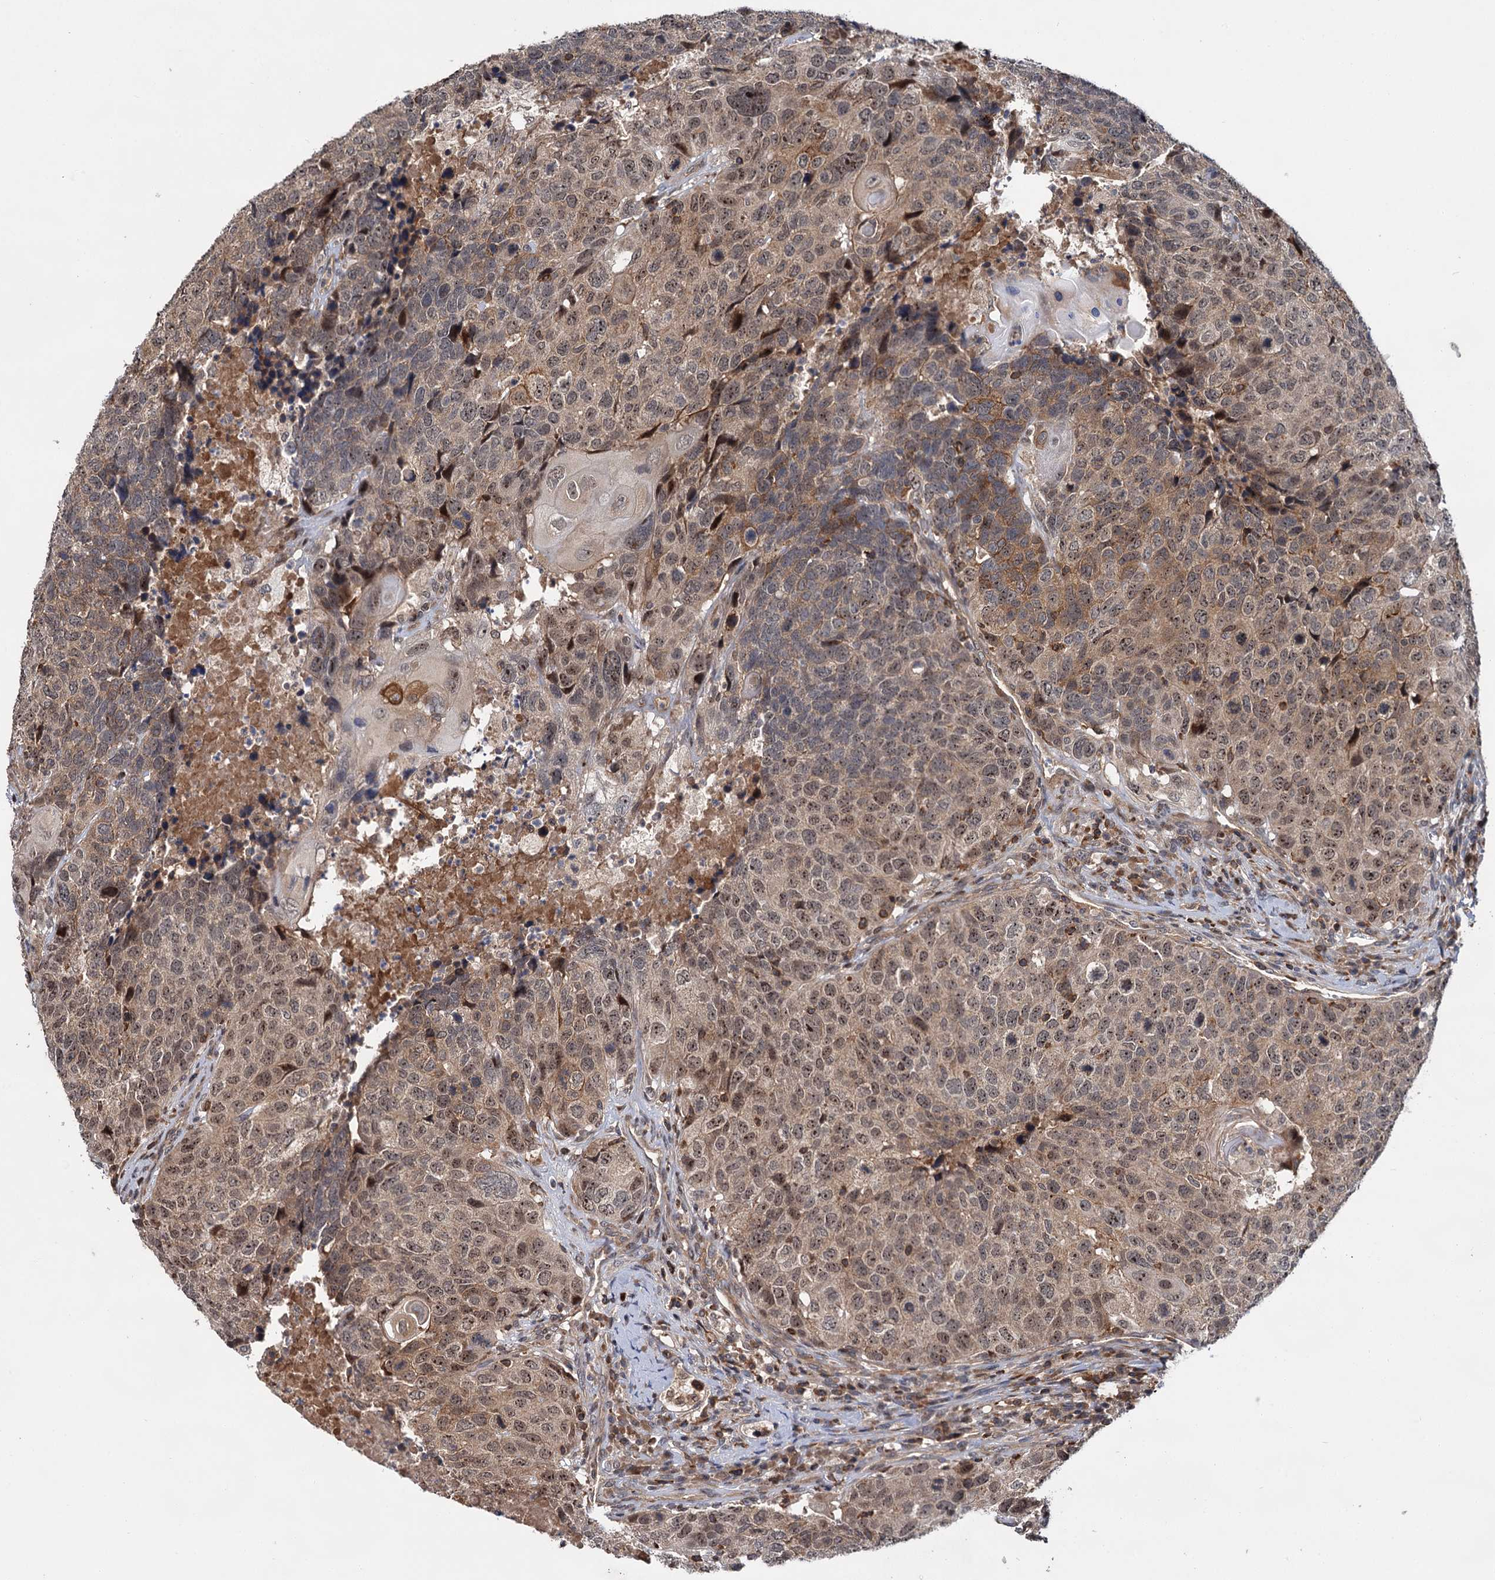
{"staining": {"intensity": "moderate", "quantity": ">75%", "location": "cytoplasmic/membranous,nuclear"}, "tissue": "head and neck cancer", "cell_type": "Tumor cells", "image_type": "cancer", "snomed": [{"axis": "morphology", "description": "Squamous cell carcinoma, NOS"}, {"axis": "topography", "description": "Head-Neck"}], "caption": "A brown stain labels moderate cytoplasmic/membranous and nuclear expression of a protein in human head and neck squamous cell carcinoma tumor cells. The staining is performed using DAB (3,3'-diaminobenzidine) brown chromogen to label protein expression. The nuclei are counter-stained blue using hematoxylin.", "gene": "ABLIM1", "patient": {"sex": "male", "age": 66}}